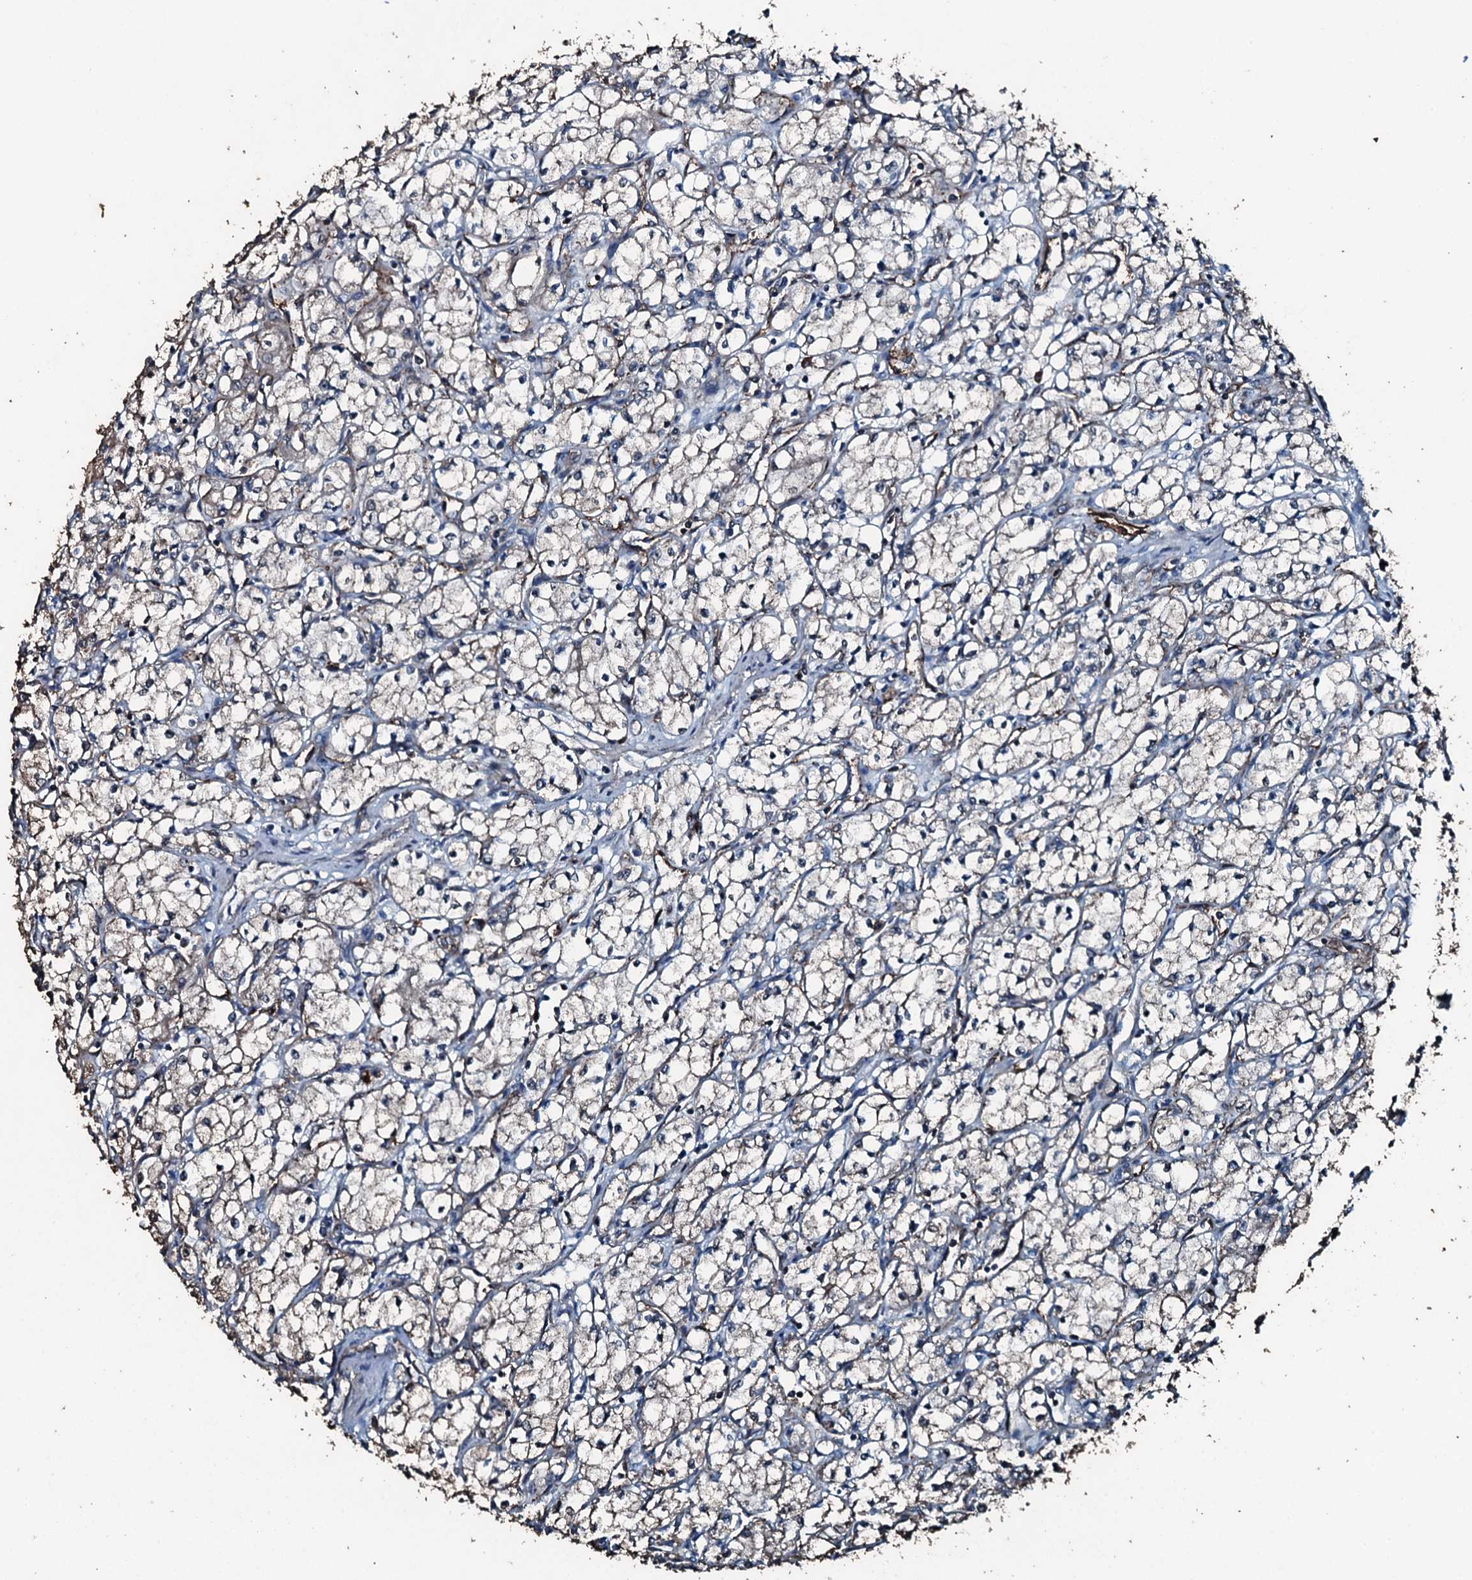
{"staining": {"intensity": "weak", "quantity": "<25%", "location": "cytoplasmic/membranous"}, "tissue": "renal cancer", "cell_type": "Tumor cells", "image_type": "cancer", "snomed": [{"axis": "morphology", "description": "Adenocarcinoma, NOS"}, {"axis": "topography", "description": "Kidney"}], "caption": "Tumor cells are negative for protein expression in human adenocarcinoma (renal).", "gene": "SLC25A38", "patient": {"sex": "male", "age": 59}}